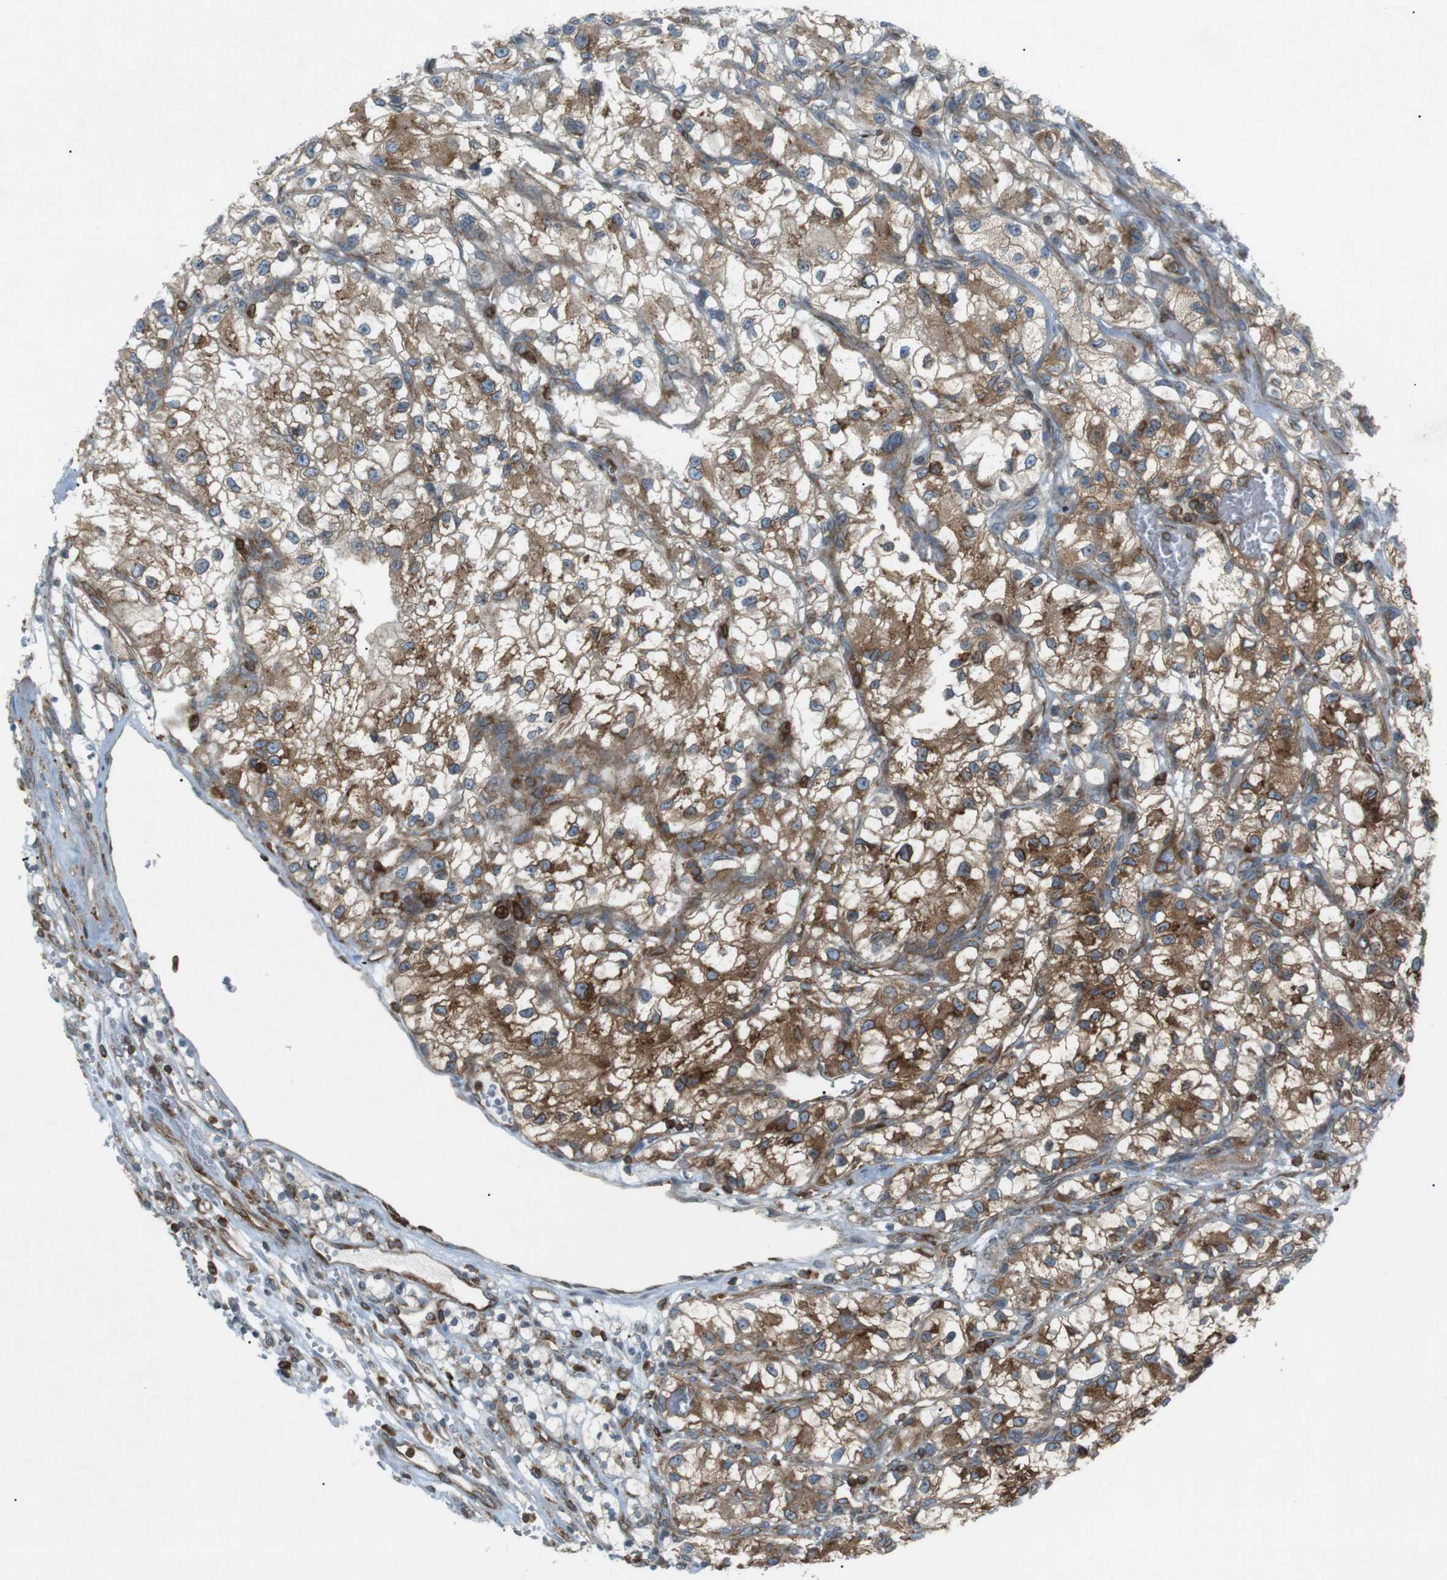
{"staining": {"intensity": "moderate", "quantity": ">75%", "location": "cytoplasmic/membranous"}, "tissue": "renal cancer", "cell_type": "Tumor cells", "image_type": "cancer", "snomed": [{"axis": "morphology", "description": "Adenocarcinoma, NOS"}, {"axis": "topography", "description": "Kidney"}], "caption": "Brown immunohistochemical staining in human renal cancer demonstrates moderate cytoplasmic/membranous expression in approximately >75% of tumor cells. The staining was performed using DAB to visualize the protein expression in brown, while the nuclei were stained in blue with hematoxylin (Magnification: 20x).", "gene": "FLII", "patient": {"sex": "female", "age": 57}}